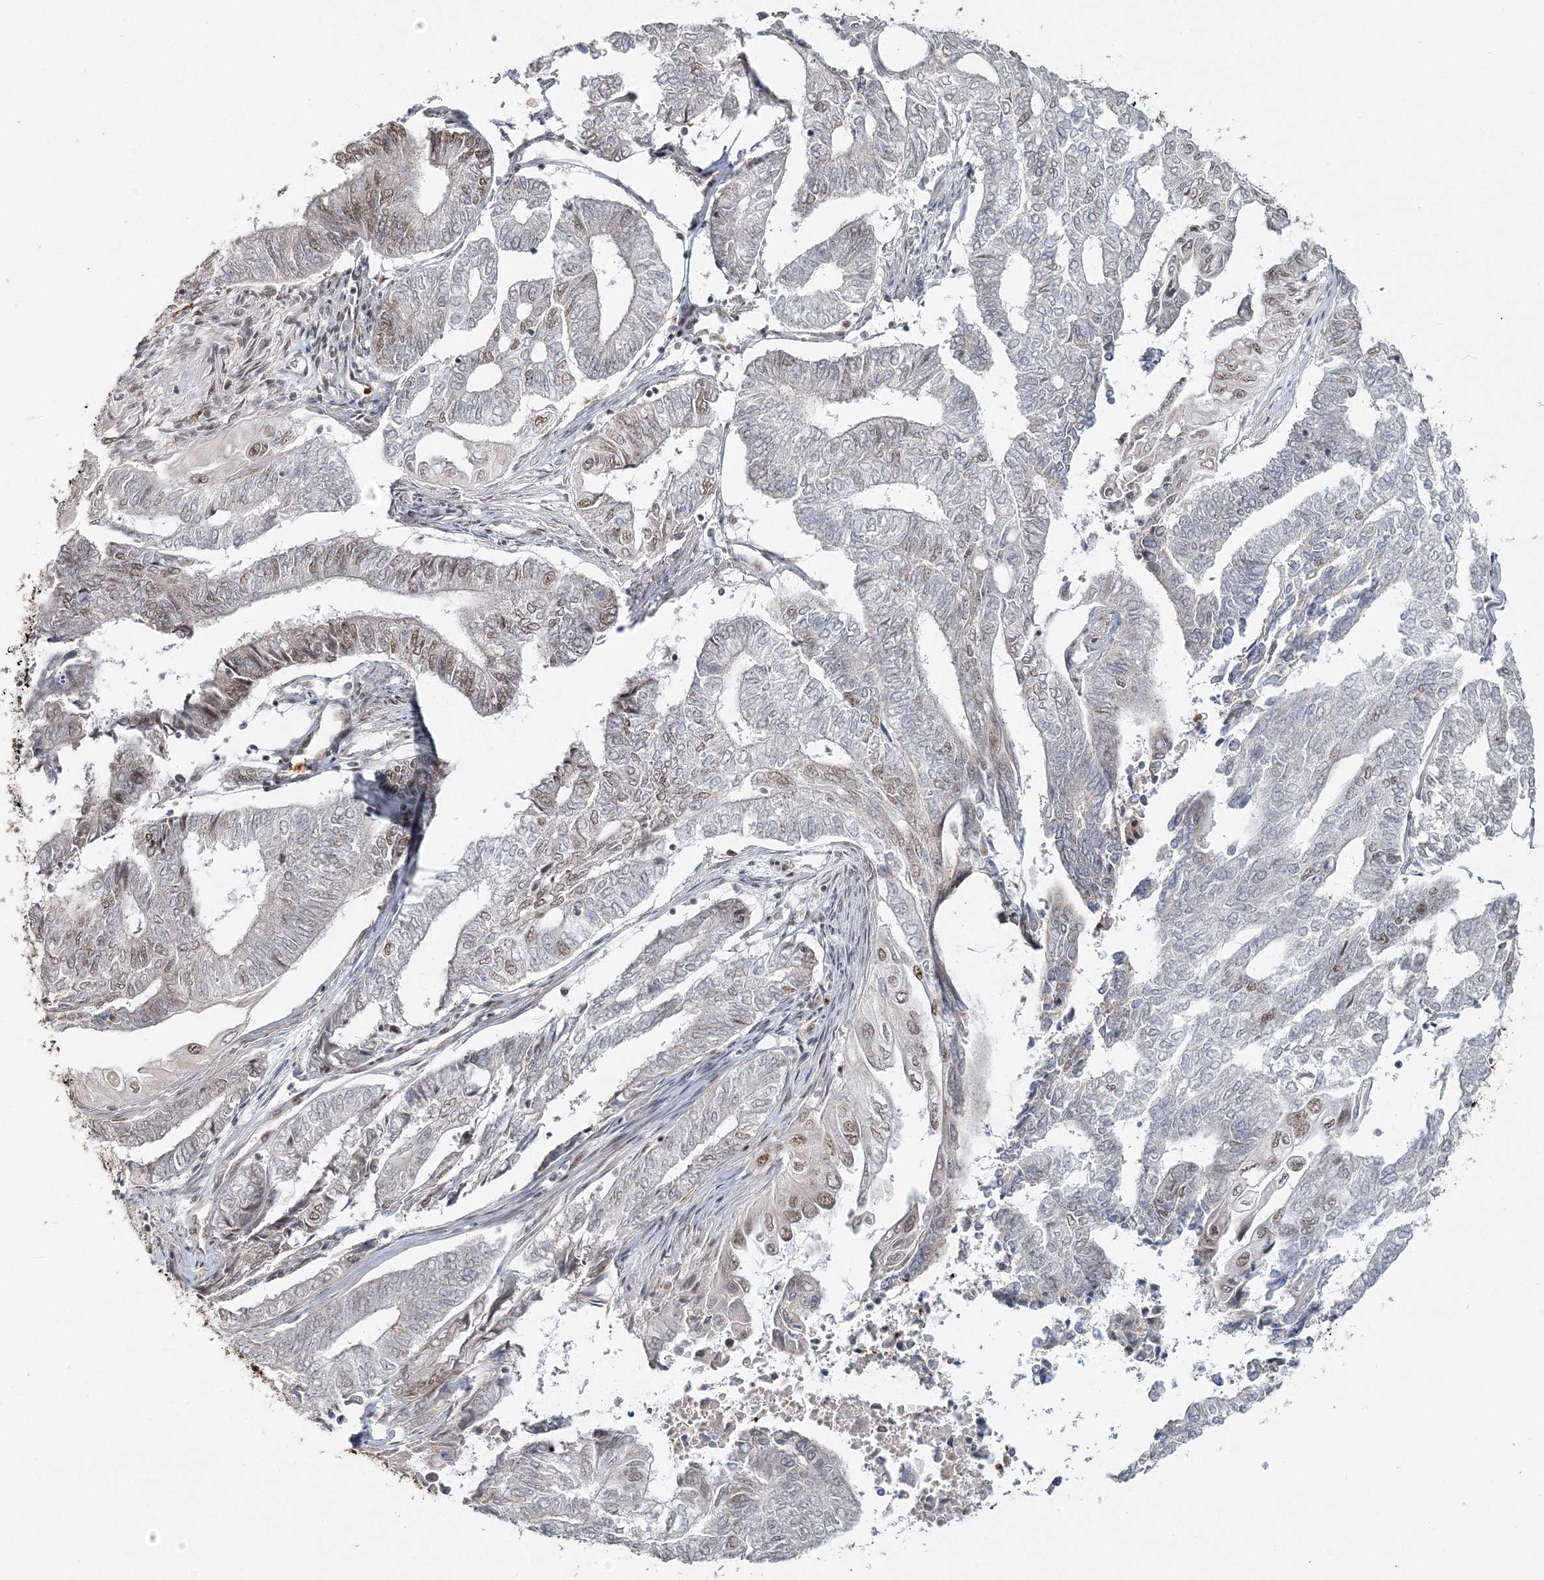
{"staining": {"intensity": "moderate", "quantity": "<25%", "location": "nuclear"}, "tissue": "endometrial cancer", "cell_type": "Tumor cells", "image_type": "cancer", "snomed": [{"axis": "morphology", "description": "Adenocarcinoma, NOS"}, {"axis": "topography", "description": "Uterus"}, {"axis": "topography", "description": "Endometrium"}], "caption": "Immunohistochemistry micrograph of human endometrial adenocarcinoma stained for a protein (brown), which shows low levels of moderate nuclear positivity in approximately <25% of tumor cells.", "gene": "QRICH1", "patient": {"sex": "female", "age": 70}}